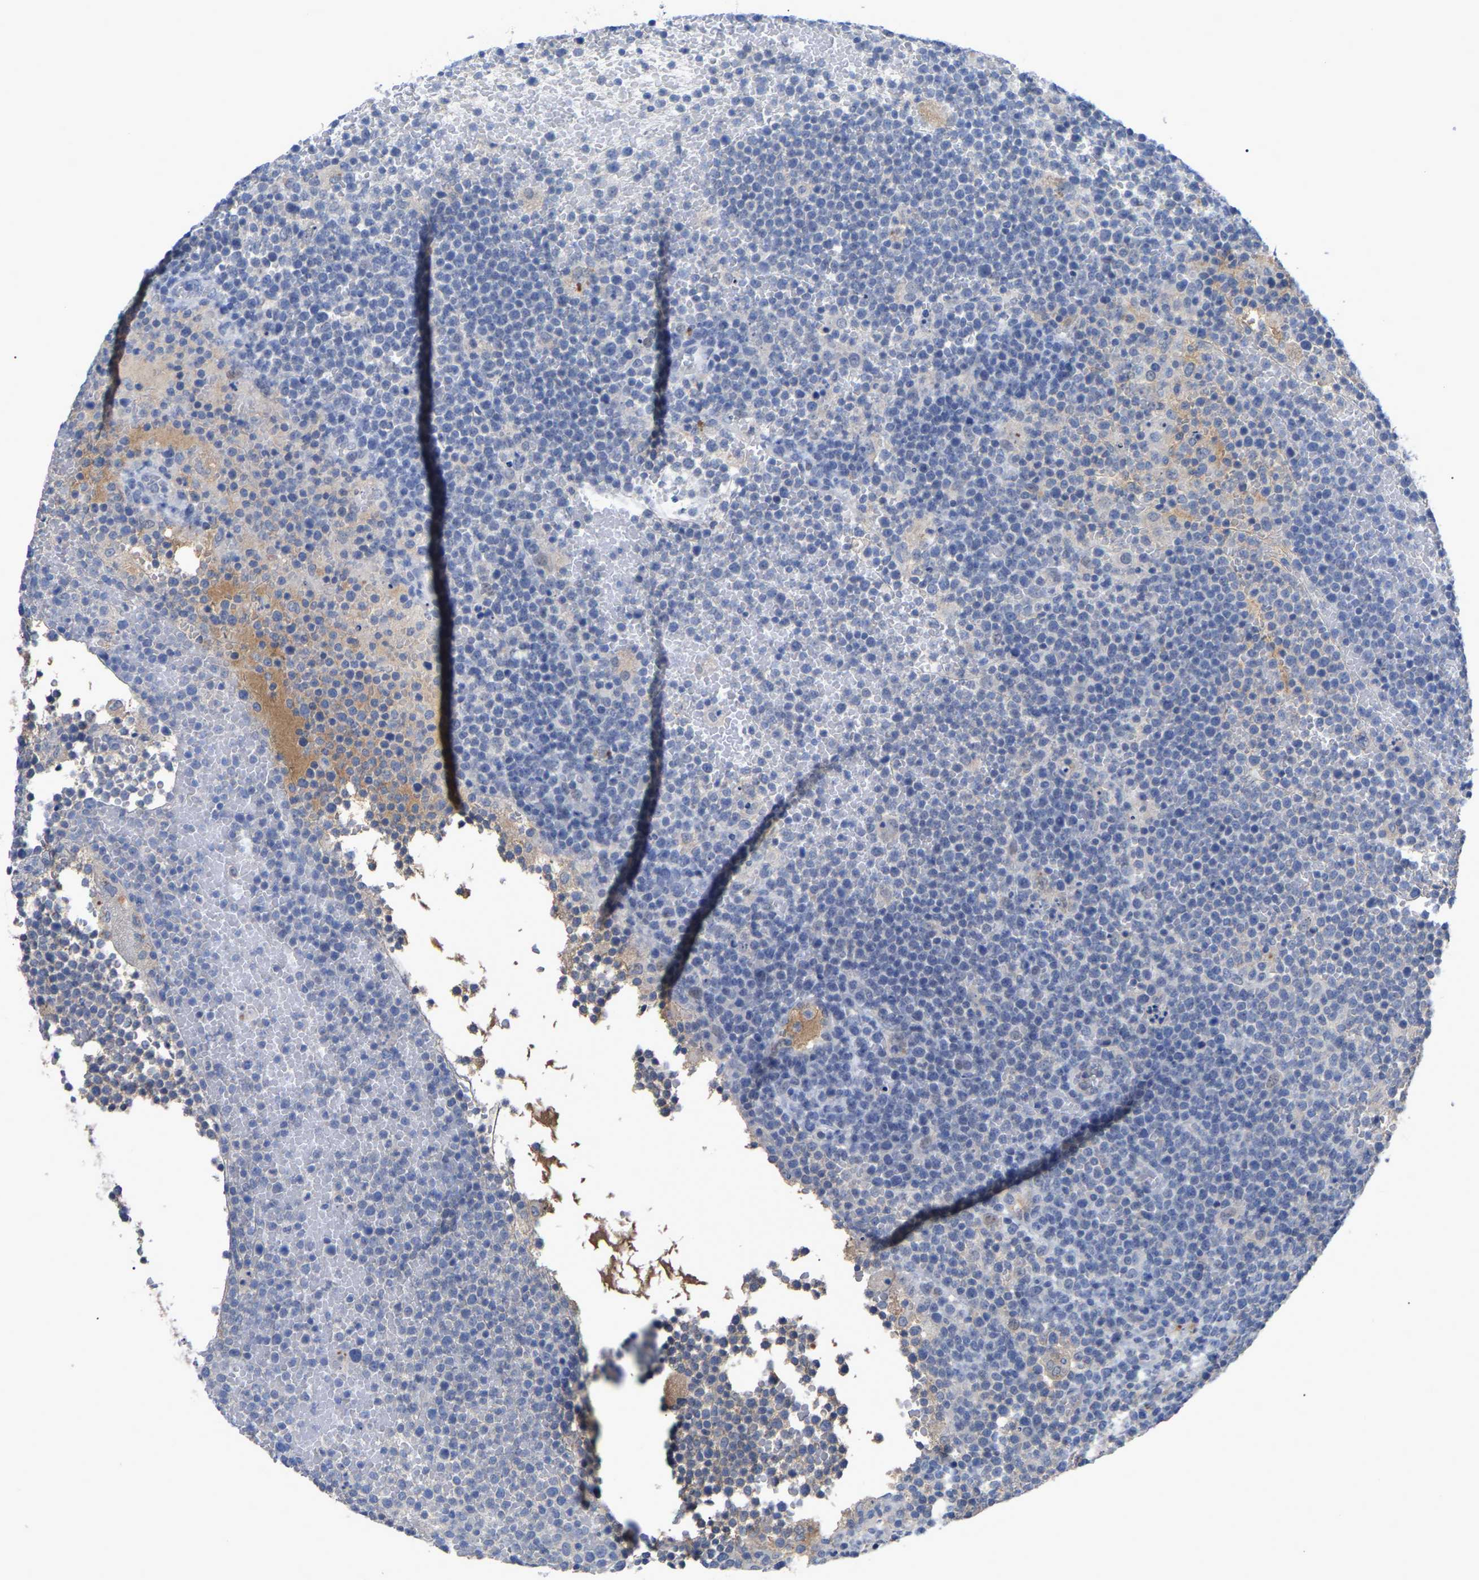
{"staining": {"intensity": "negative", "quantity": "none", "location": "none"}, "tissue": "lymphoma", "cell_type": "Tumor cells", "image_type": "cancer", "snomed": [{"axis": "morphology", "description": "Malignant lymphoma, non-Hodgkin's type, High grade"}, {"axis": "topography", "description": "Lymph node"}], "caption": "IHC of malignant lymphoma, non-Hodgkin's type (high-grade) displays no expression in tumor cells.", "gene": "SMPD2", "patient": {"sex": "male", "age": 61}}